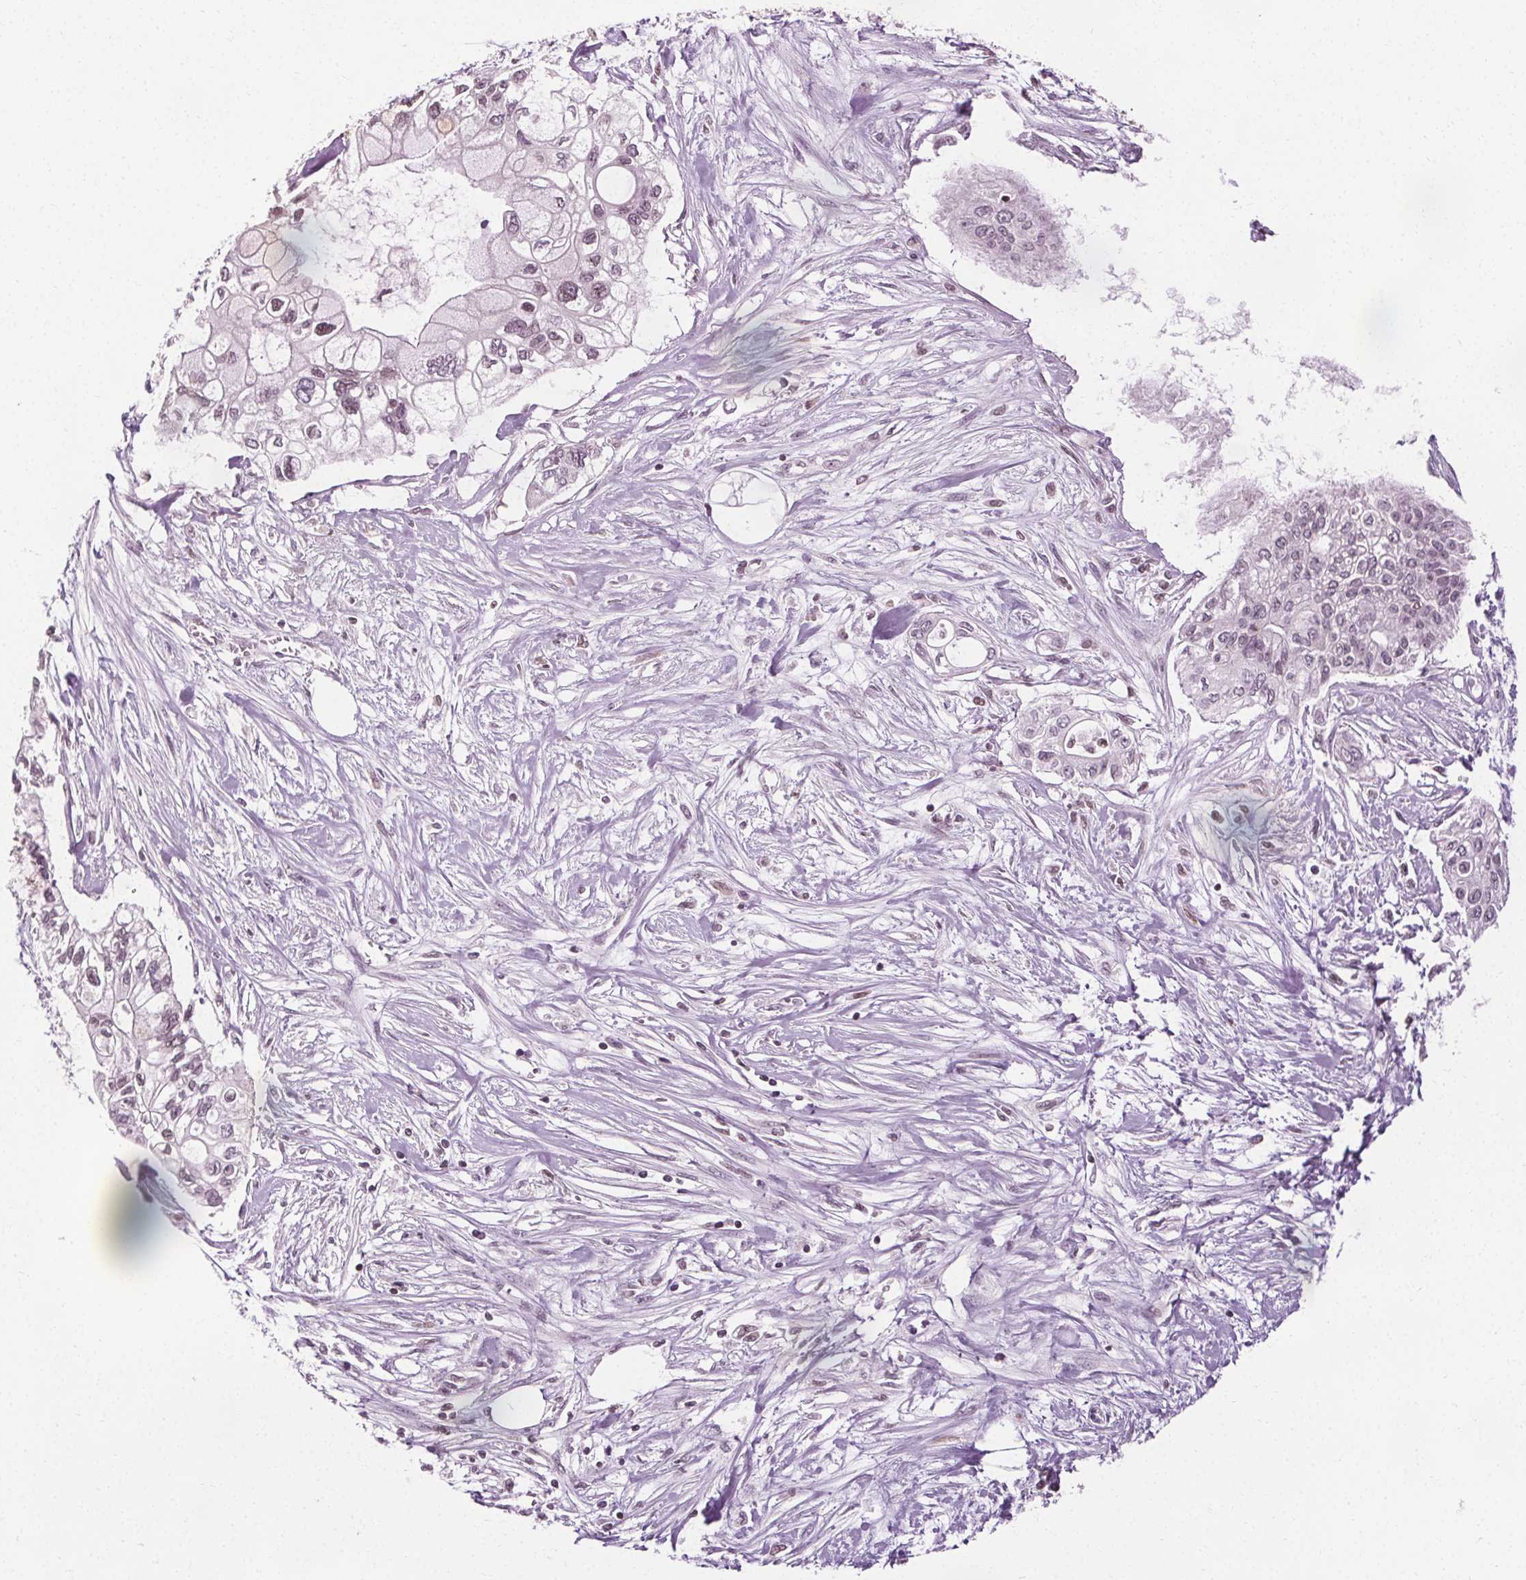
{"staining": {"intensity": "weak", "quantity": "<25%", "location": "nuclear"}, "tissue": "pancreatic cancer", "cell_type": "Tumor cells", "image_type": "cancer", "snomed": [{"axis": "morphology", "description": "Adenocarcinoma, NOS"}, {"axis": "topography", "description": "Pancreas"}], "caption": "Immunohistochemistry (IHC) photomicrograph of neoplastic tissue: human pancreatic cancer stained with DAB (3,3'-diaminobenzidine) reveals no significant protein staining in tumor cells.", "gene": "LFNG", "patient": {"sex": "female", "age": 77}}